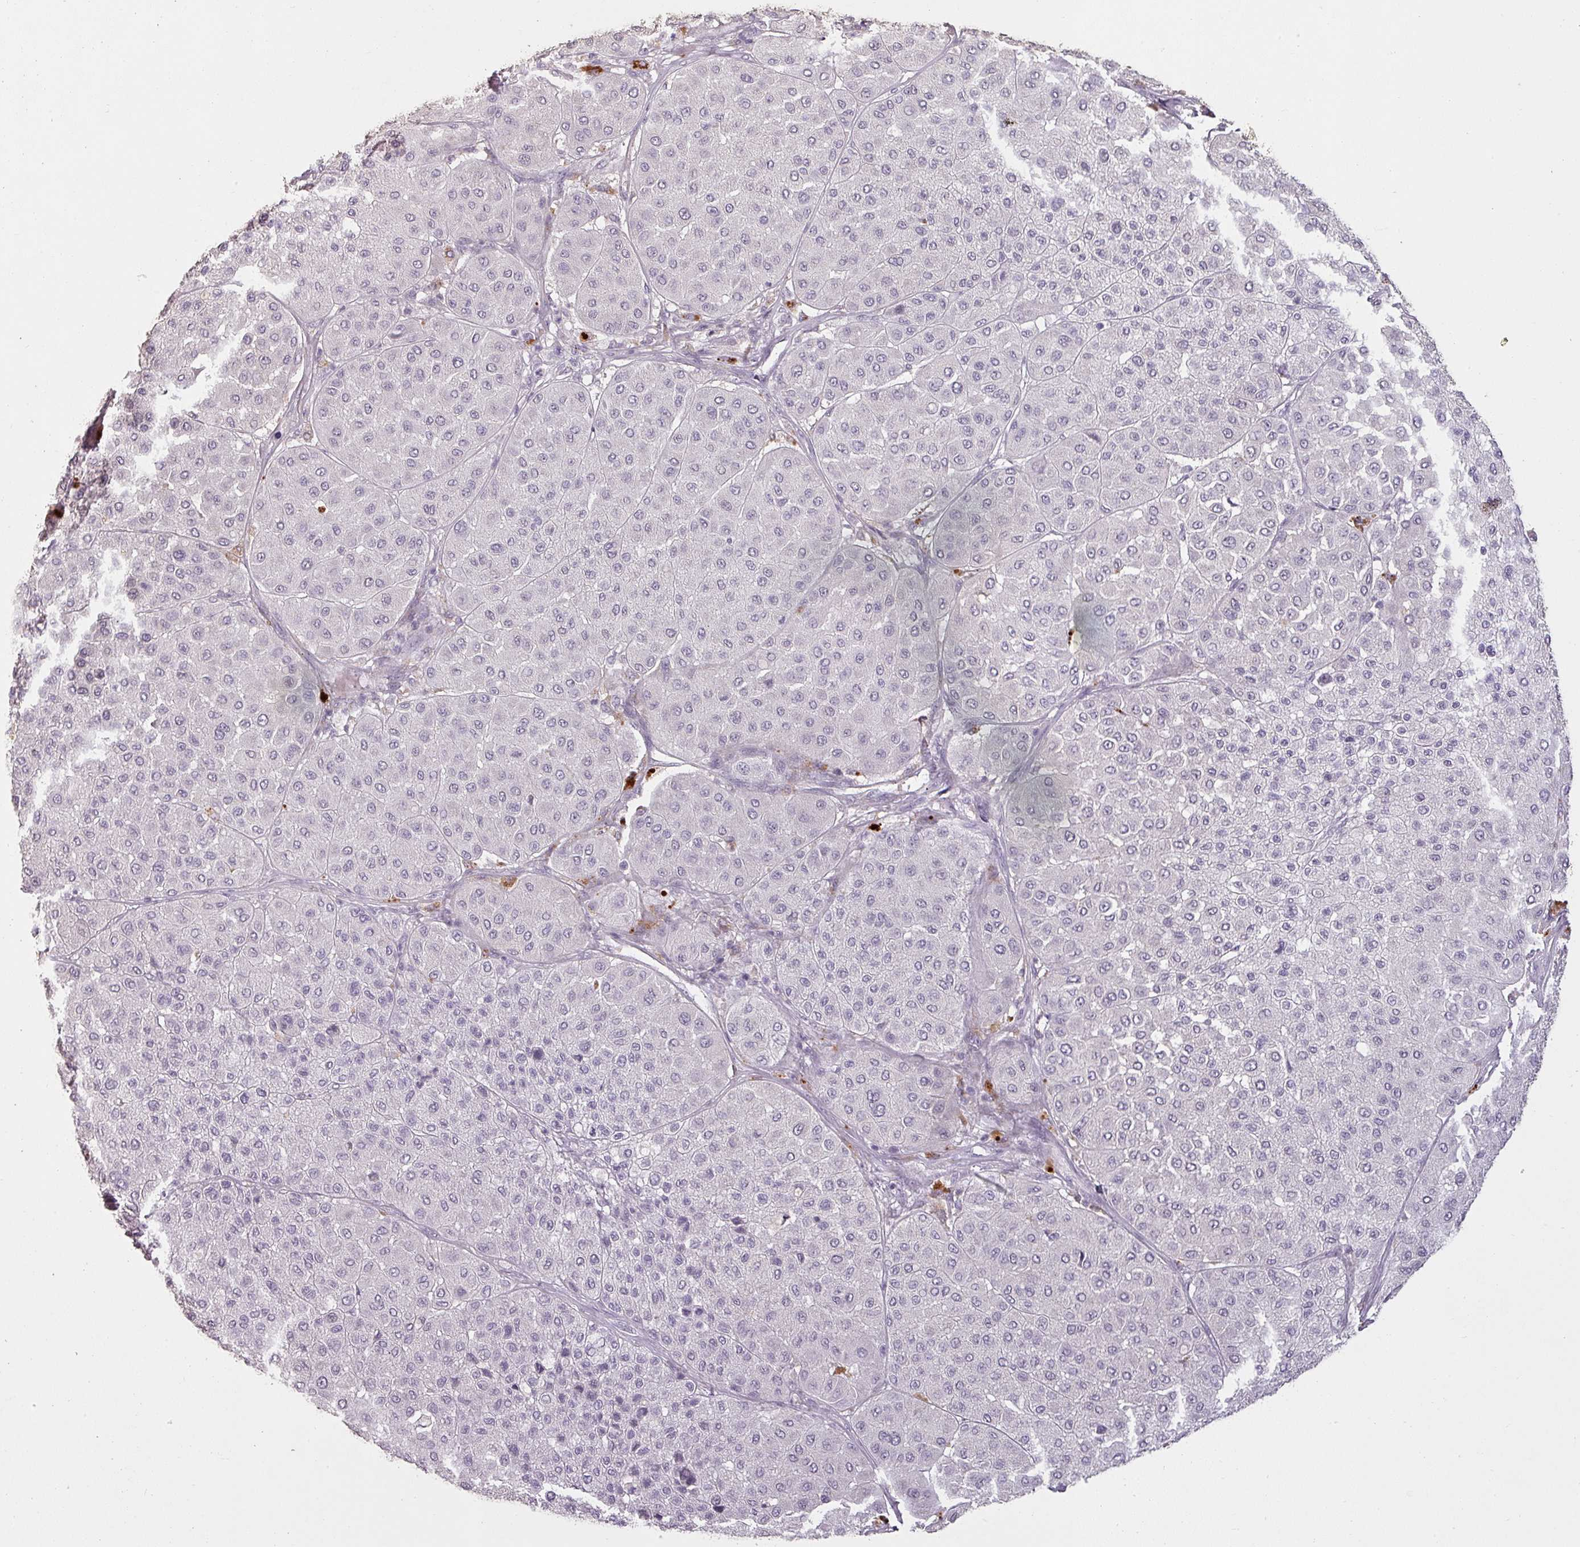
{"staining": {"intensity": "negative", "quantity": "none", "location": "none"}, "tissue": "melanoma", "cell_type": "Tumor cells", "image_type": "cancer", "snomed": [{"axis": "morphology", "description": "Malignant melanoma, Metastatic site"}, {"axis": "topography", "description": "Smooth muscle"}], "caption": "A high-resolution histopathology image shows IHC staining of malignant melanoma (metastatic site), which exhibits no significant positivity in tumor cells.", "gene": "LYPLA1", "patient": {"sex": "male", "age": 41}}